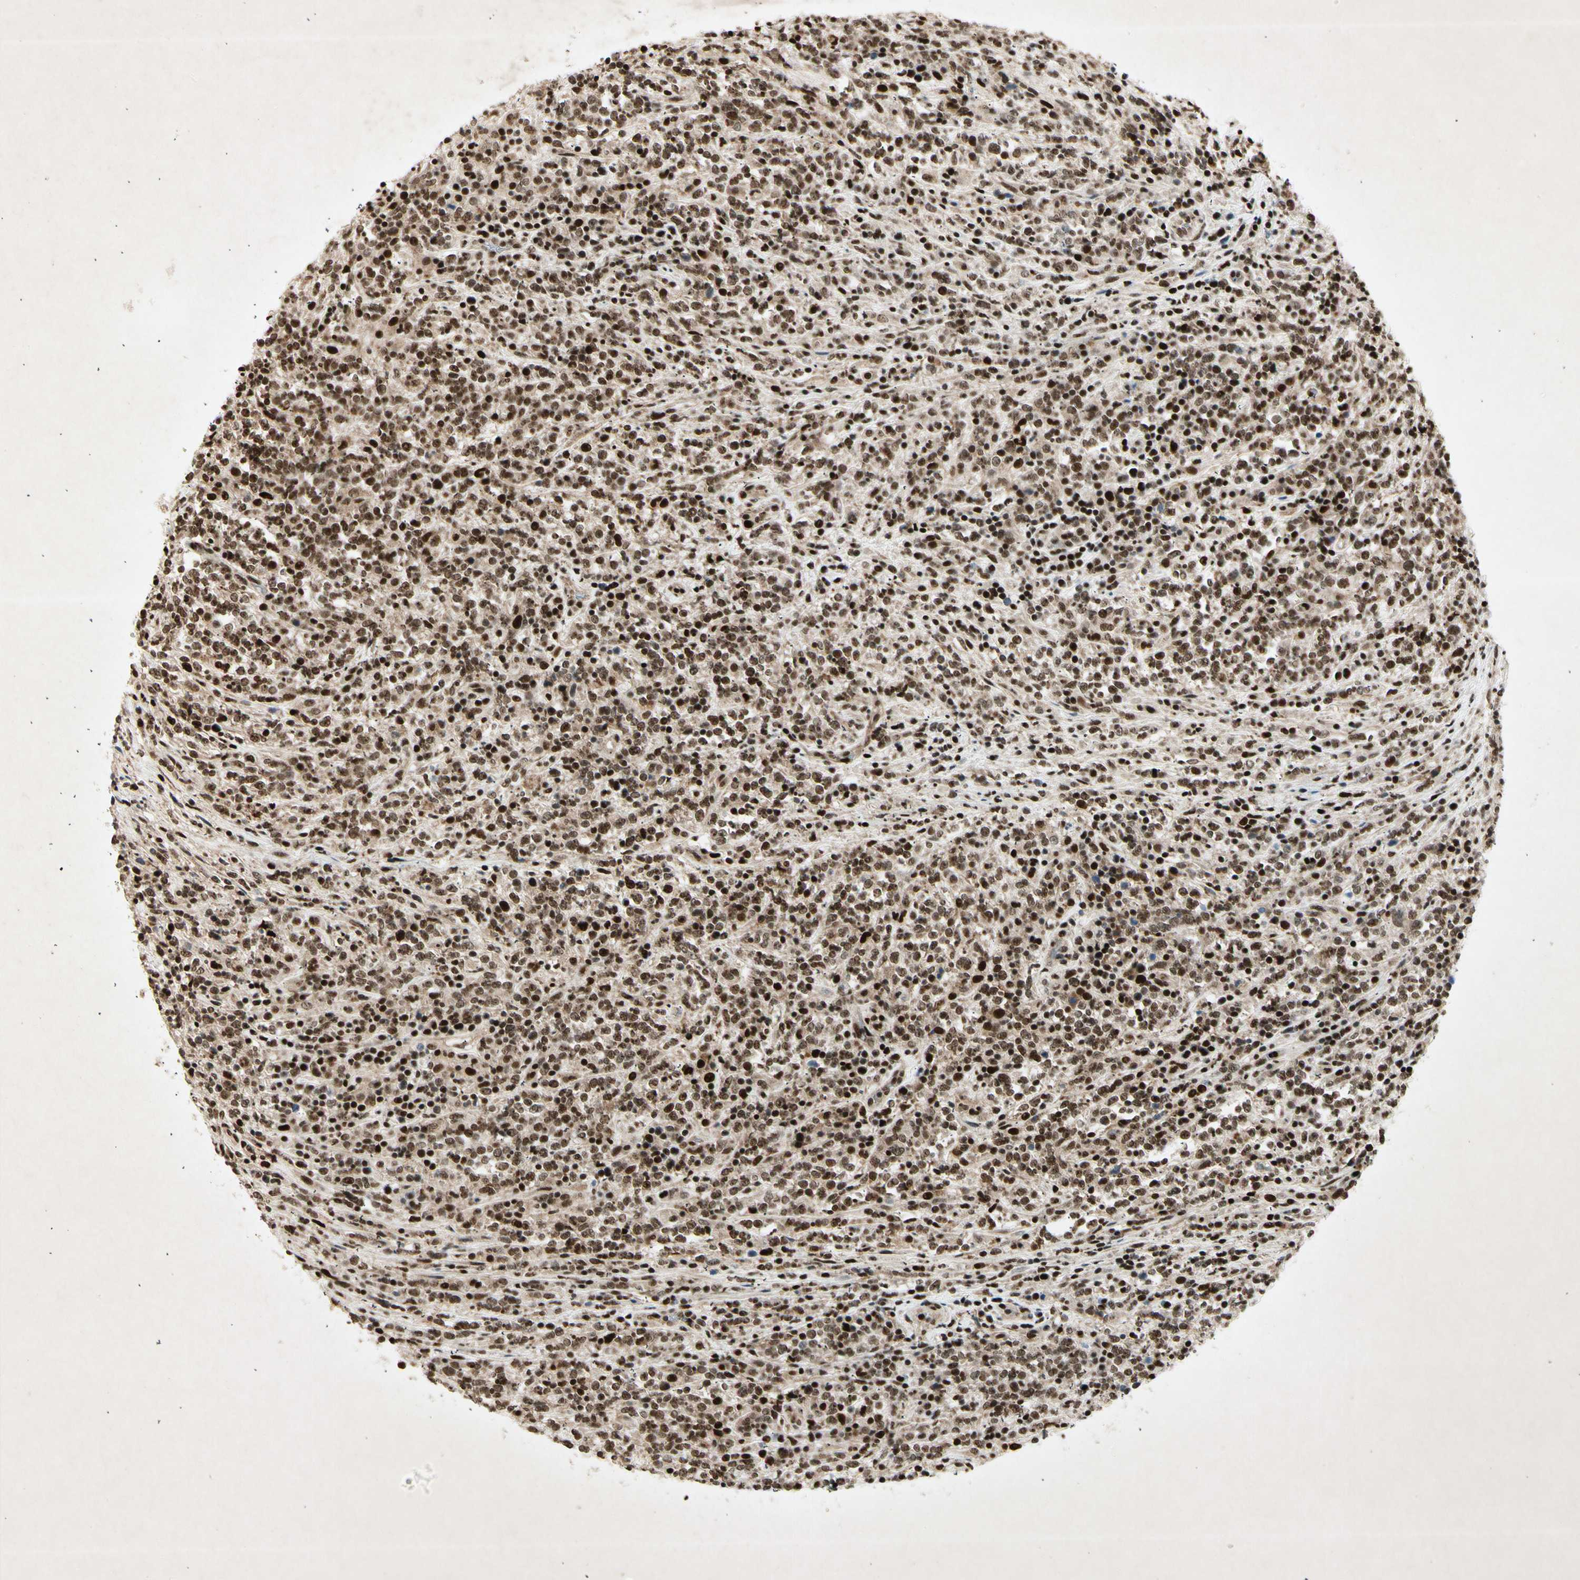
{"staining": {"intensity": "strong", "quantity": ">75%", "location": "nuclear"}, "tissue": "lymphoma", "cell_type": "Tumor cells", "image_type": "cancer", "snomed": [{"axis": "morphology", "description": "Malignant lymphoma, non-Hodgkin's type, High grade"}, {"axis": "topography", "description": "Soft tissue"}], "caption": "Lymphoma stained for a protein demonstrates strong nuclear positivity in tumor cells.", "gene": "RNF43", "patient": {"sex": "male", "age": 18}}